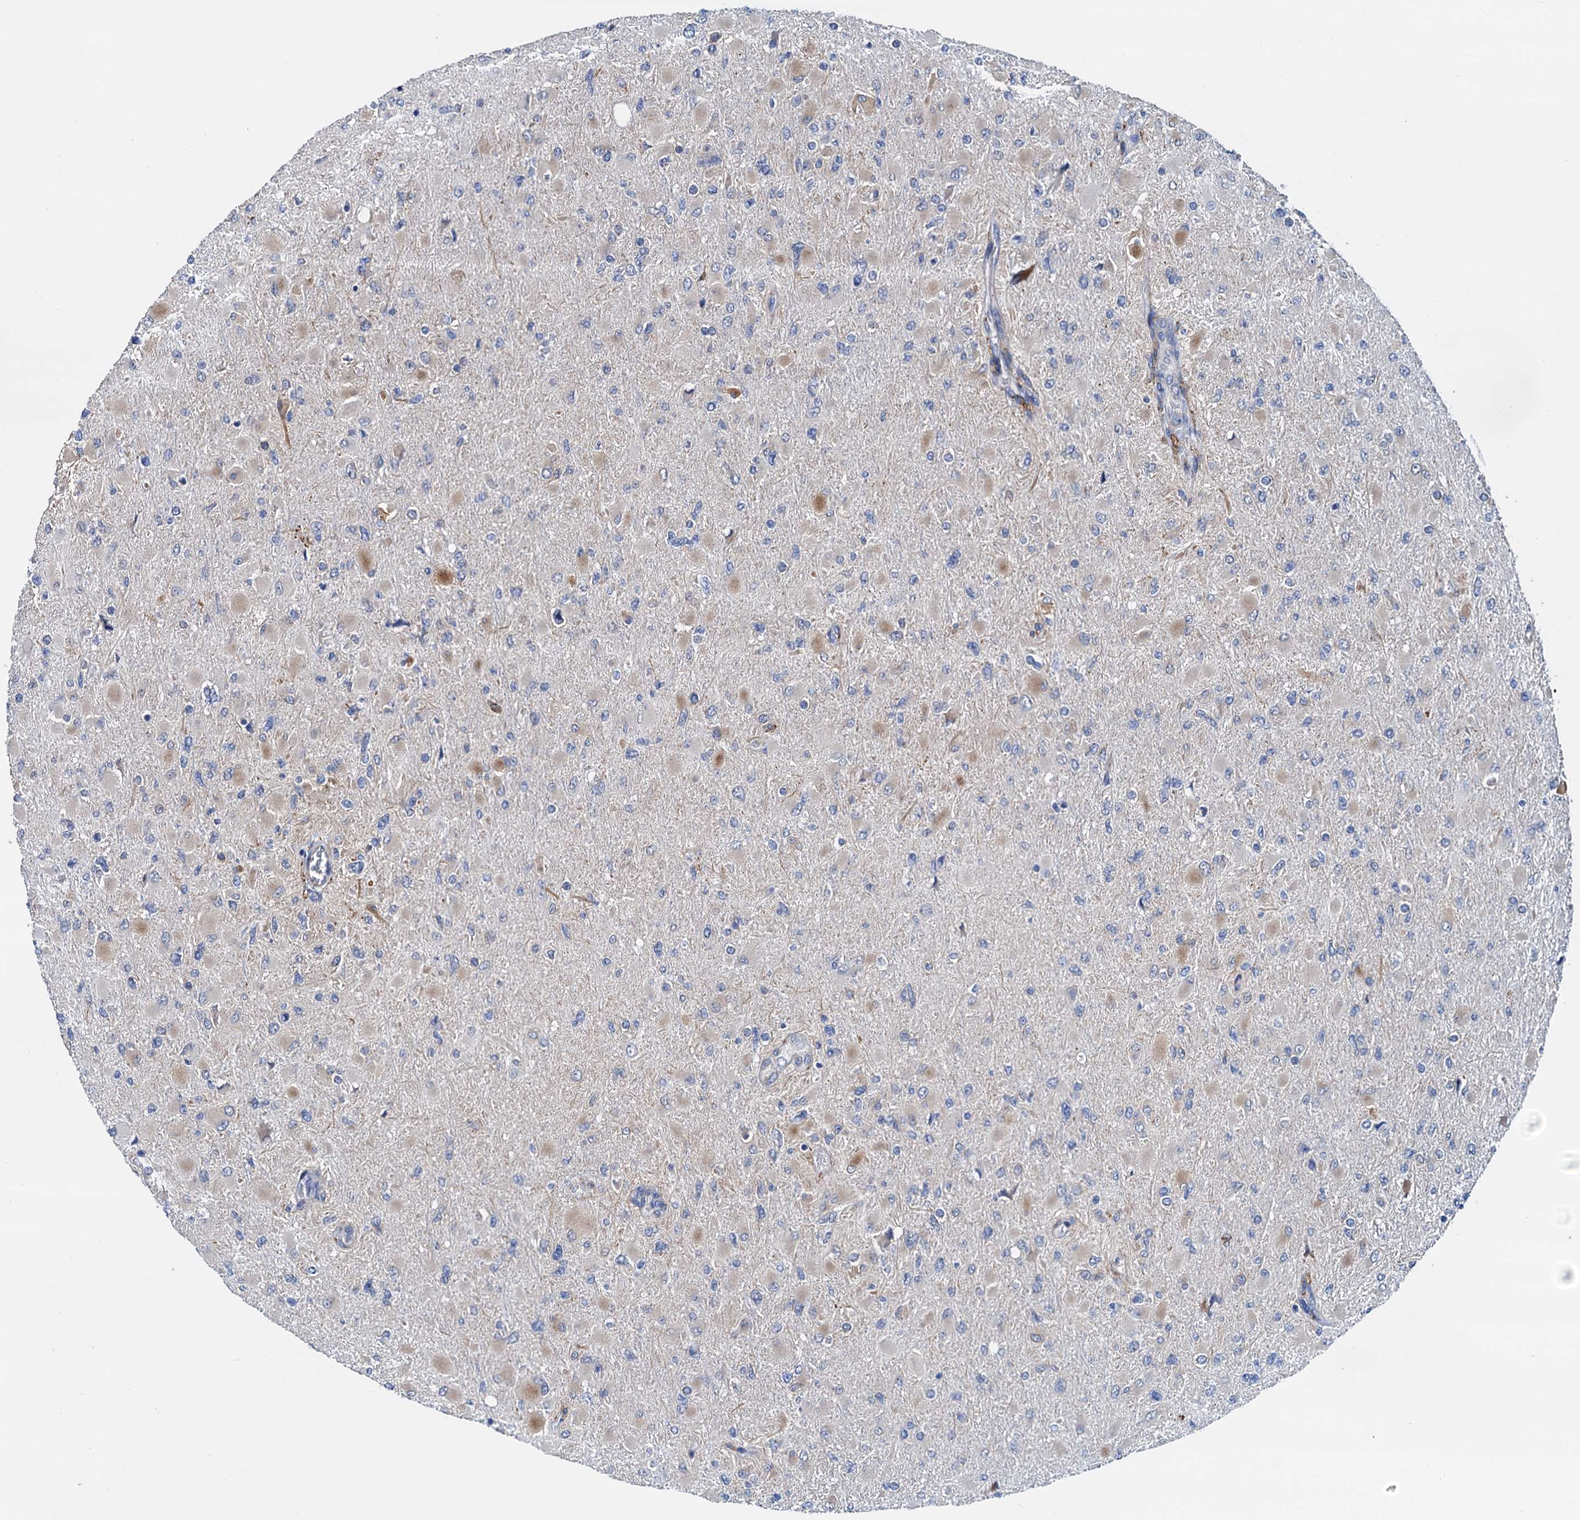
{"staining": {"intensity": "negative", "quantity": "none", "location": "none"}, "tissue": "glioma", "cell_type": "Tumor cells", "image_type": "cancer", "snomed": [{"axis": "morphology", "description": "Glioma, malignant, High grade"}, {"axis": "topography", "description": "Cerebral cortex"}], "caption": "Immunohistochemistry of human malignant glioma (high-grade) displays no positivity in tumor cells.", "gene": "RASSF9", "patient": {"sex": "female", "age": 36}}